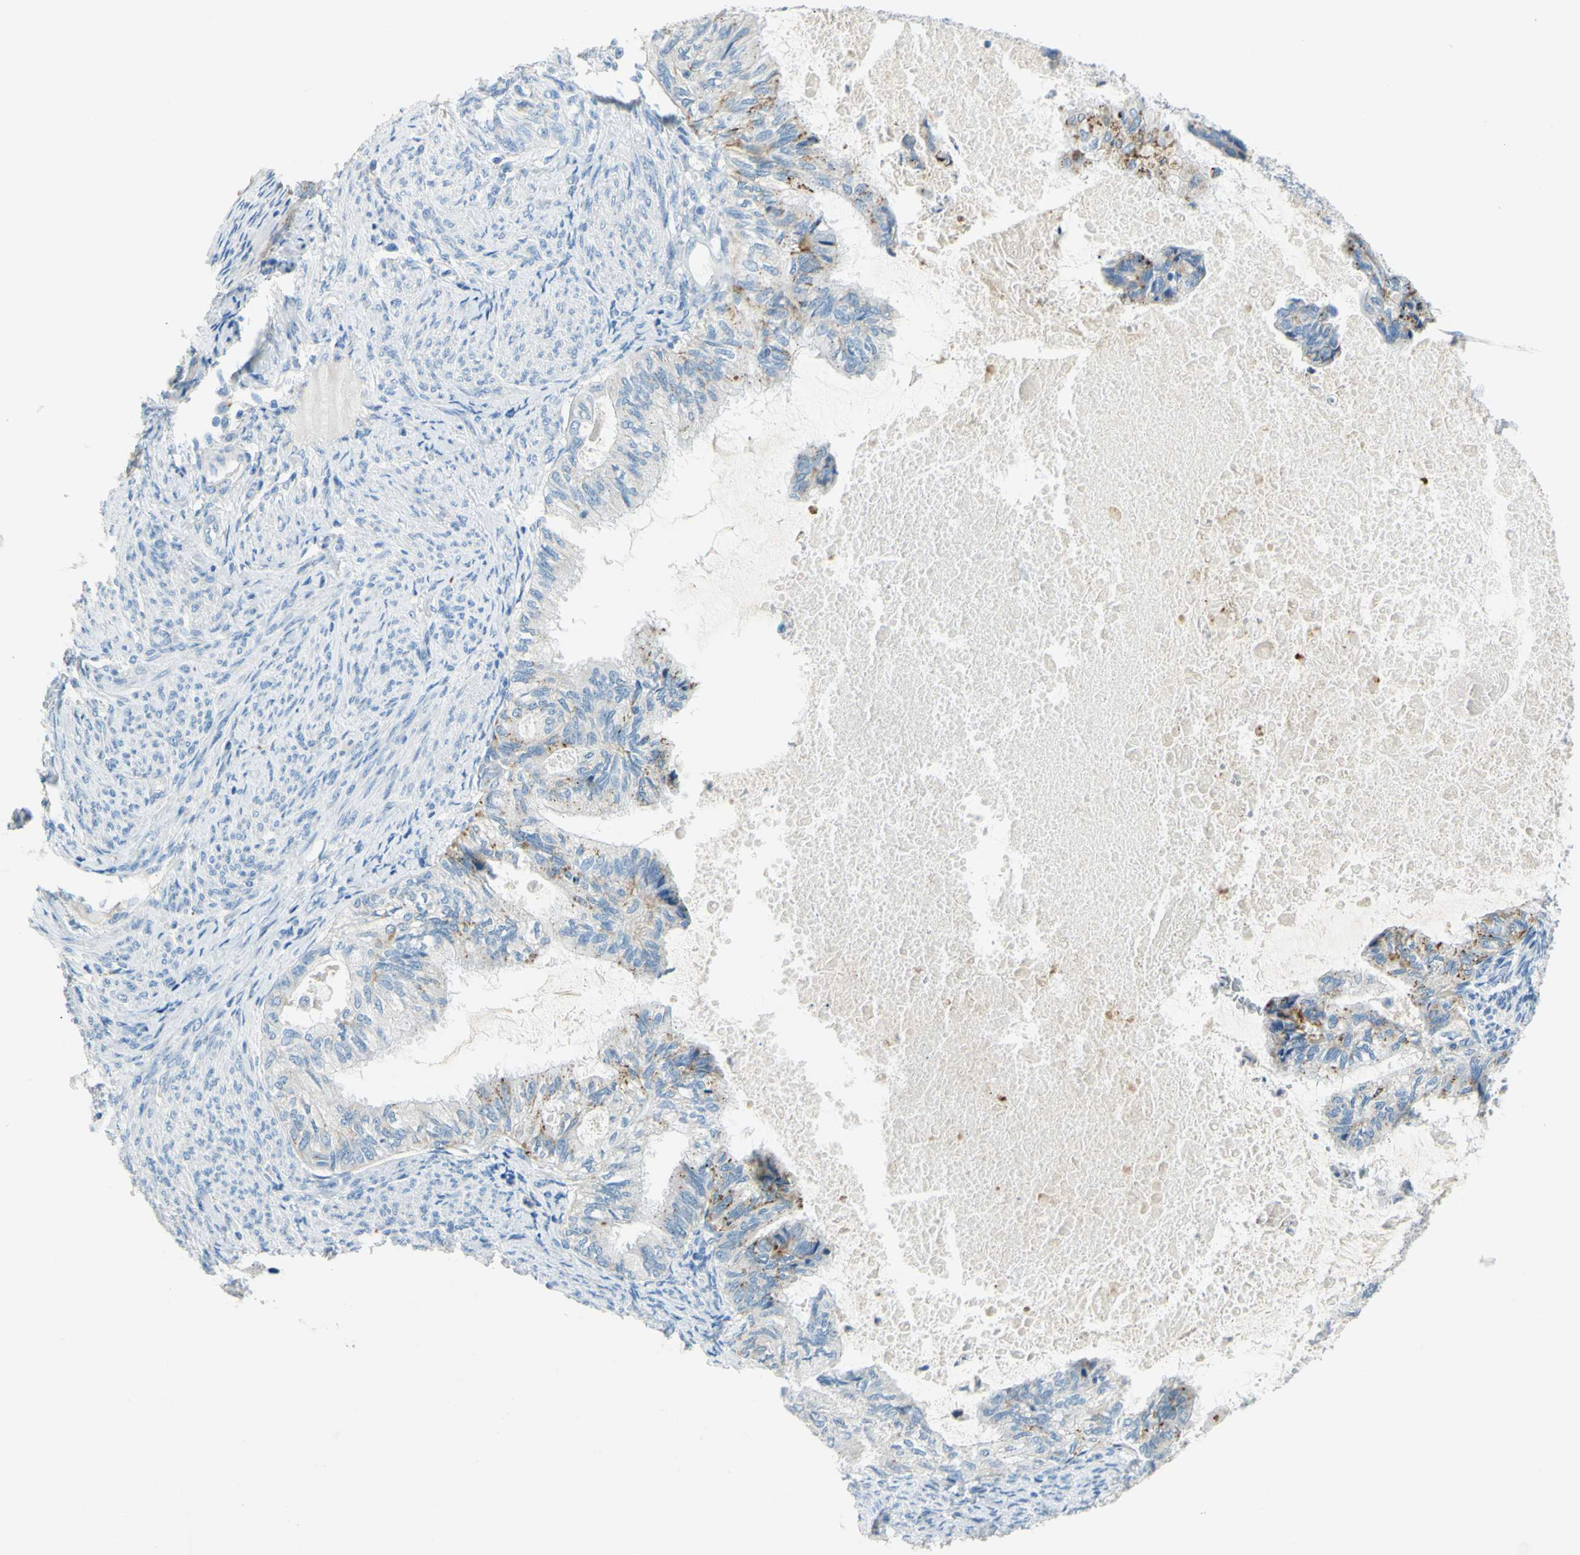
{"staining": {"intensity": "moderate", "quantity": "<25%", "location": "cytoplasmic/membranous"}, "tissue": "cervical cancer", "cell_type": "Tumor cells", "image_type": "cancer", "snomed": [{"axis": "morphology", "description": "Normal tissue, NOS"}, {"axis": "morphology", "description": "Adenocarcinoma, NOS"}, {"axis": "topography", "description": "Cervix"}, {"axis": "topography", "description": "Endometrium"}], "caption": "Cervical cancer (adenocarcinoma) tissue displays moderate cytoplasmic/membranous expression in about <25% of tumor cells Immunohistochemistry stains the protein in brown and the nuclei are stained blue.", "gene": "CDH10", "patient": {"sex": "female", "age": 86}}